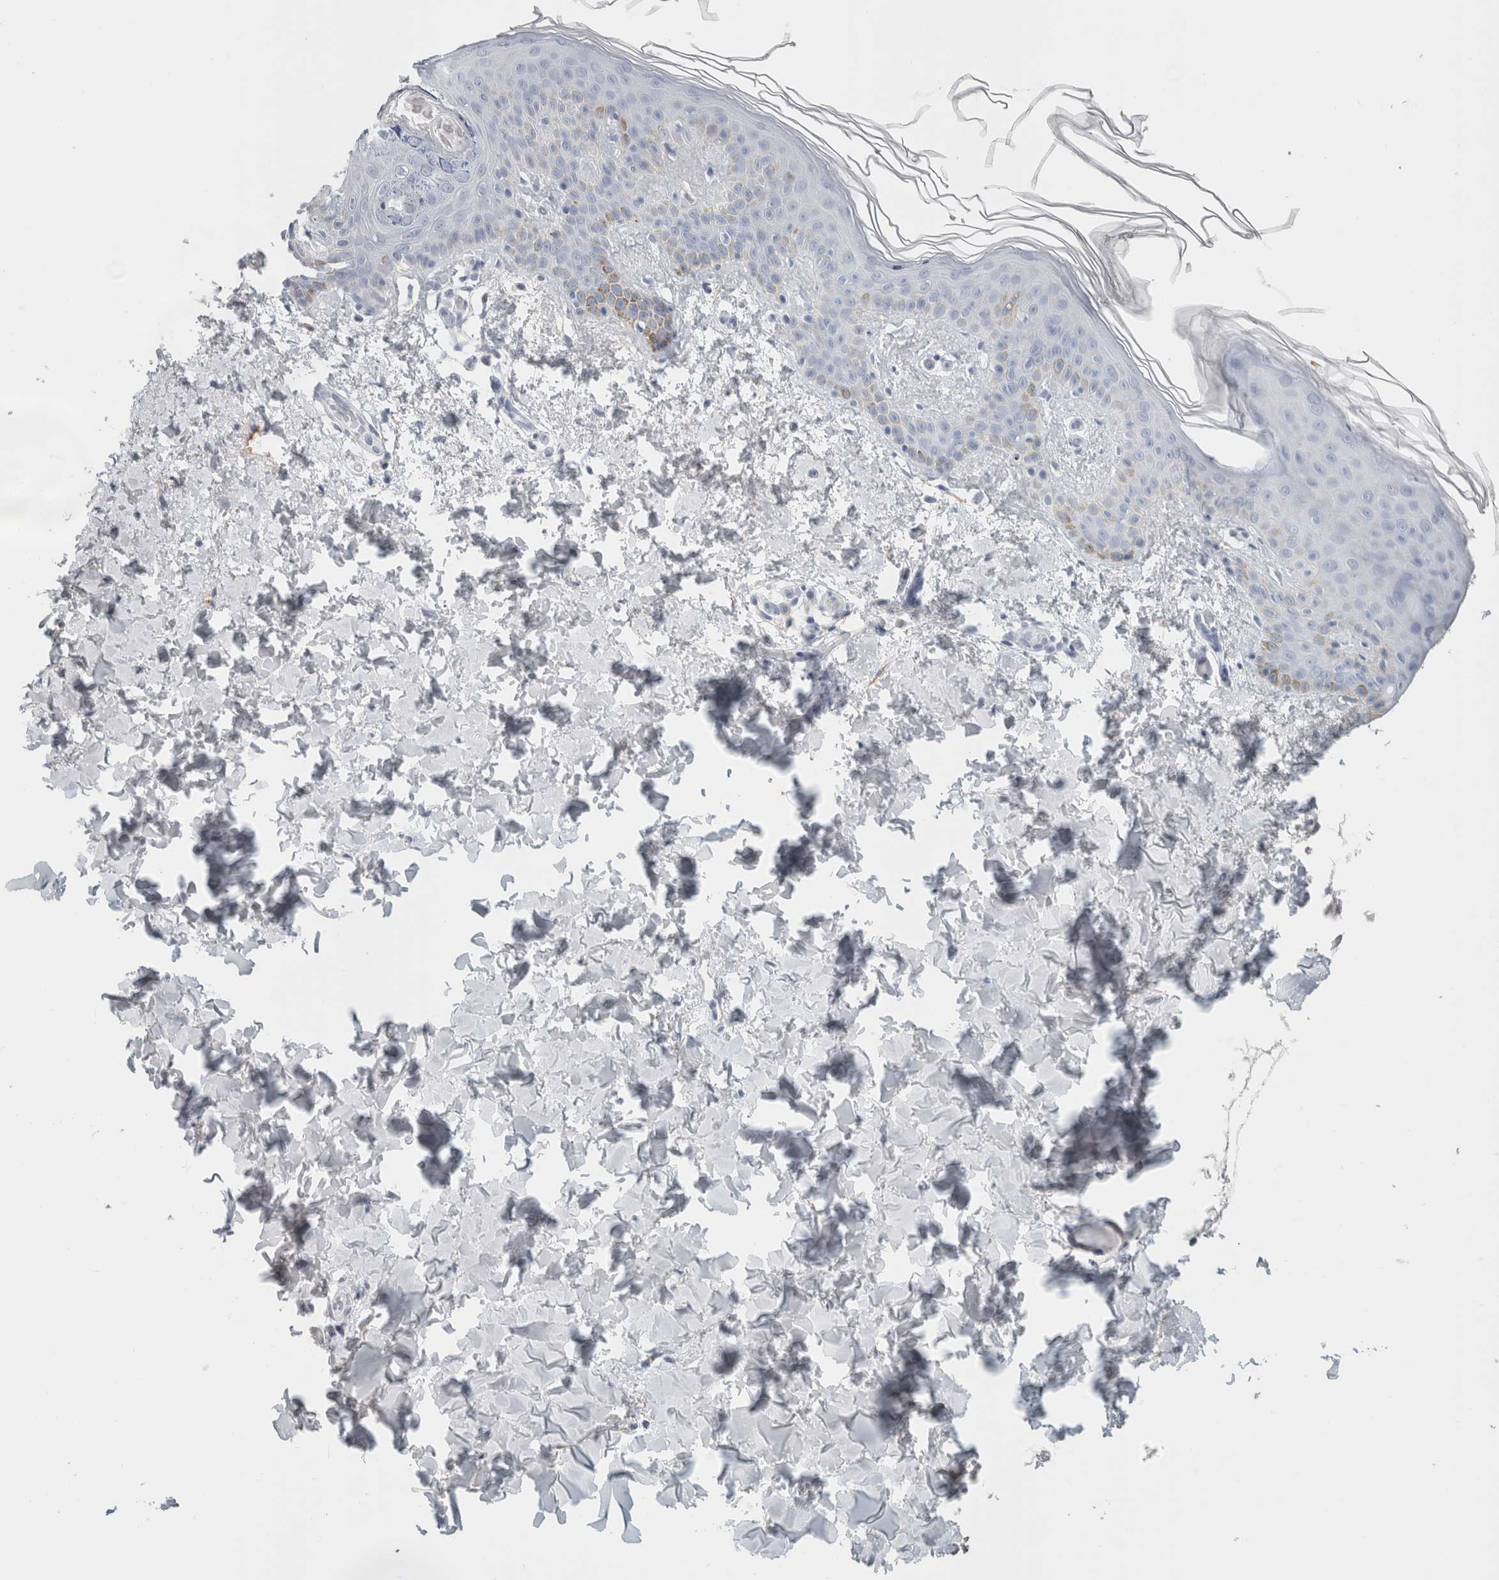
{"staining": {"intensity": "negative", "quantity": "none", "location": "none"}, "tissue": "skin", "cell_type": "Fibroblasts", "image_type": "normal", "snomed": [{"axis": "morphology", "description": "Normal tissue, NOS"}, {"axis": "morphology", "description": "Neoplasm, benign, NOS"}, {"axis": "topography", "description": "Skin"}, {"axis": "topography", "description": "Soft tissue"}], "caption": "The histopathology image shows no significant positivity in fibroblasts of skin.", "gene": "TSPAN8", "patient": {"sex": "male", "age": 26}}